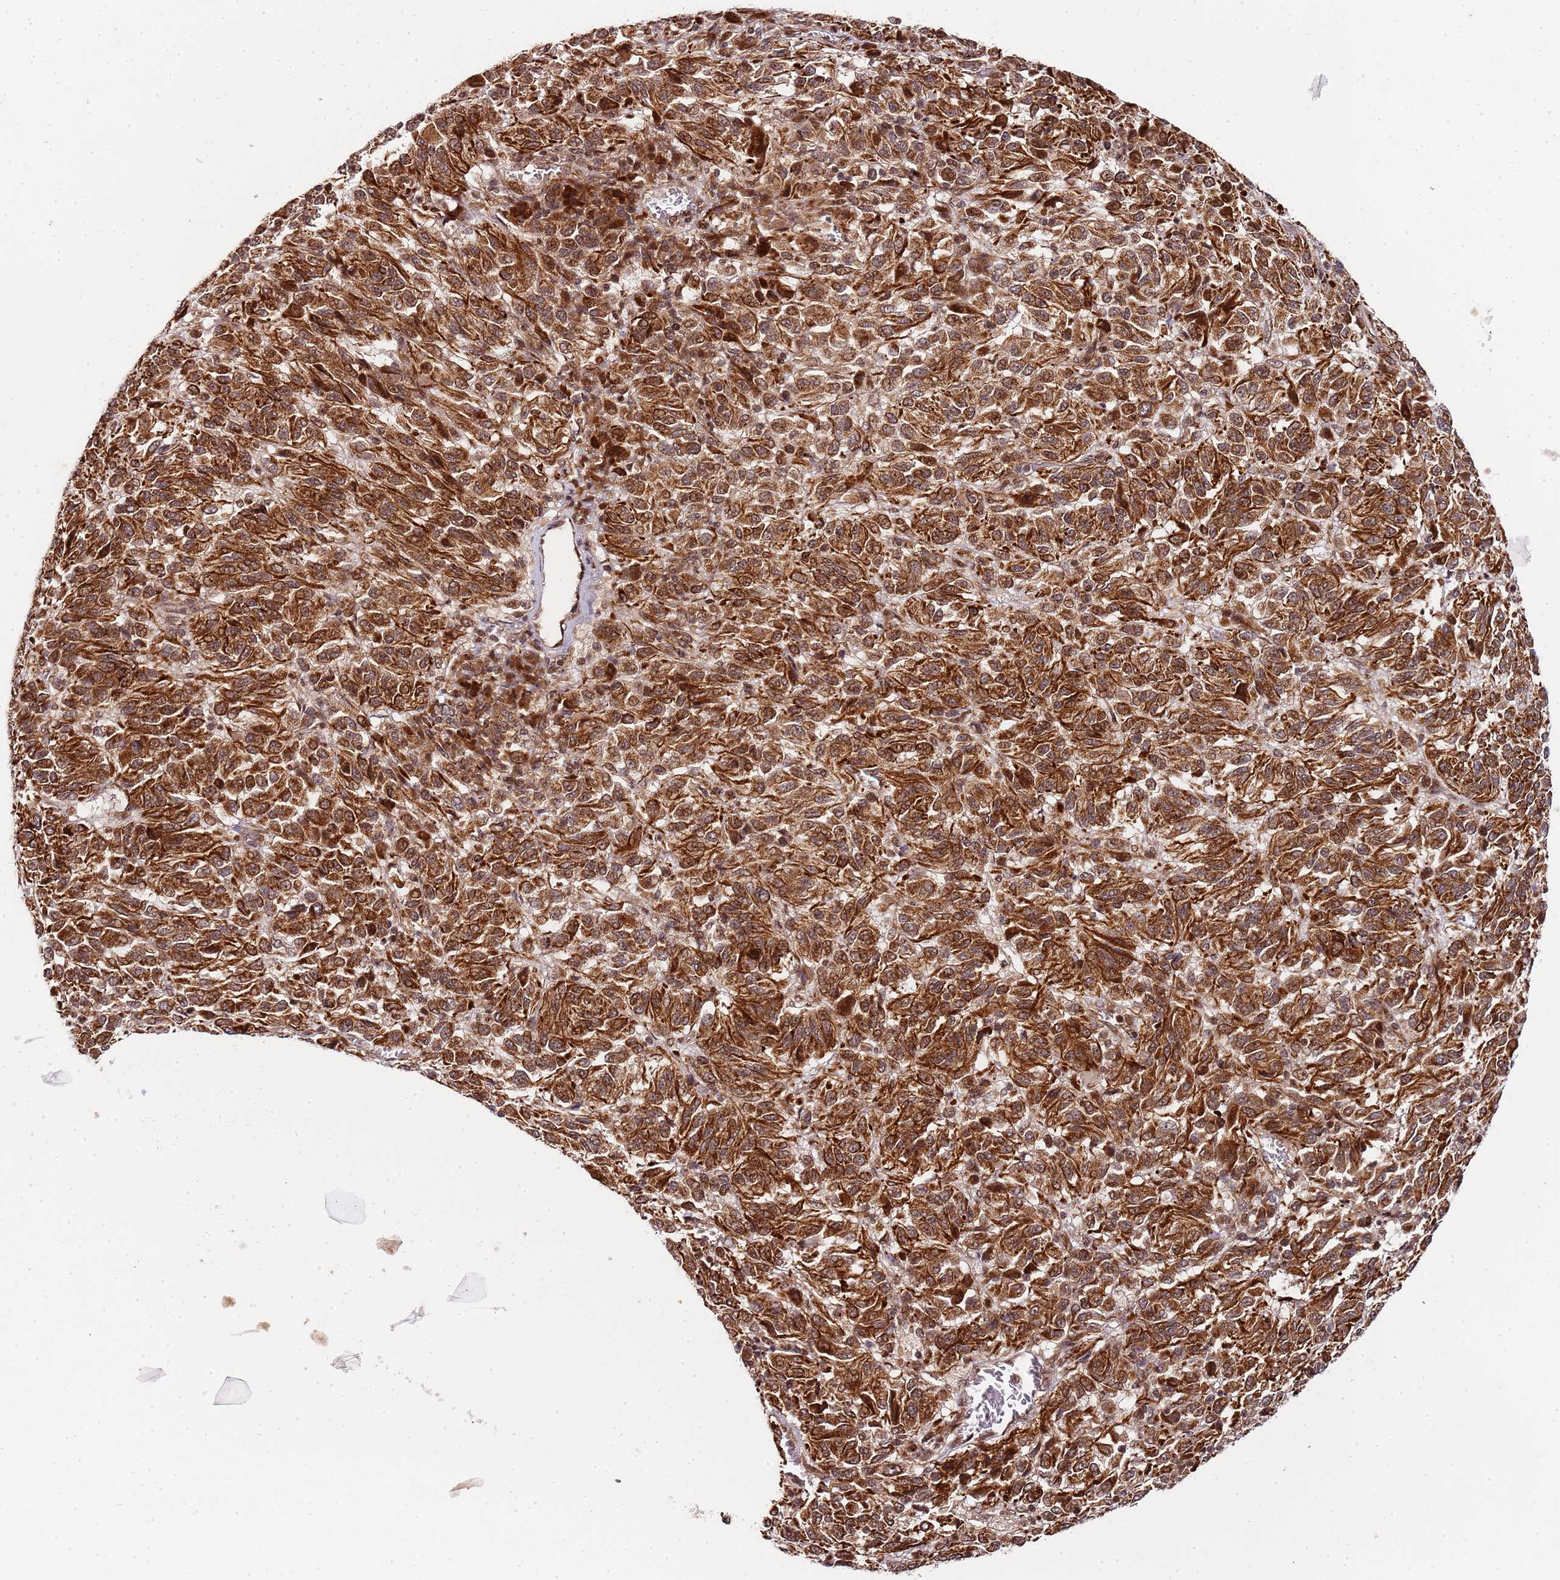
{"staining": {"intensity": "moderate", "quantity": ">75%", "location": "cytoplasmic/membranous,nuclear"}, "tissue": "melanoma", "cell_type": "Tumor cells", "image_type": "cancer", "snomed": [{"axis": "morphology", "description": "Malignant melanoma, Metastatic site"}, {"axis": "topography", "description": "Lung"}], "caption": "The image exhibits staining of malignant melanoma (metastatic site), revealing moderate cytoplasmic/membranous and nuclear protein expression (brown color) within tumor cells. The staining is performed using DAB (3,3'-diaminobenzidine) brown chromogen to label protein expression. The nuclei are counter-stained blue using hematoxylin.", "gene": "EDC3", "patient": {"sex": "male", "age": 64}}